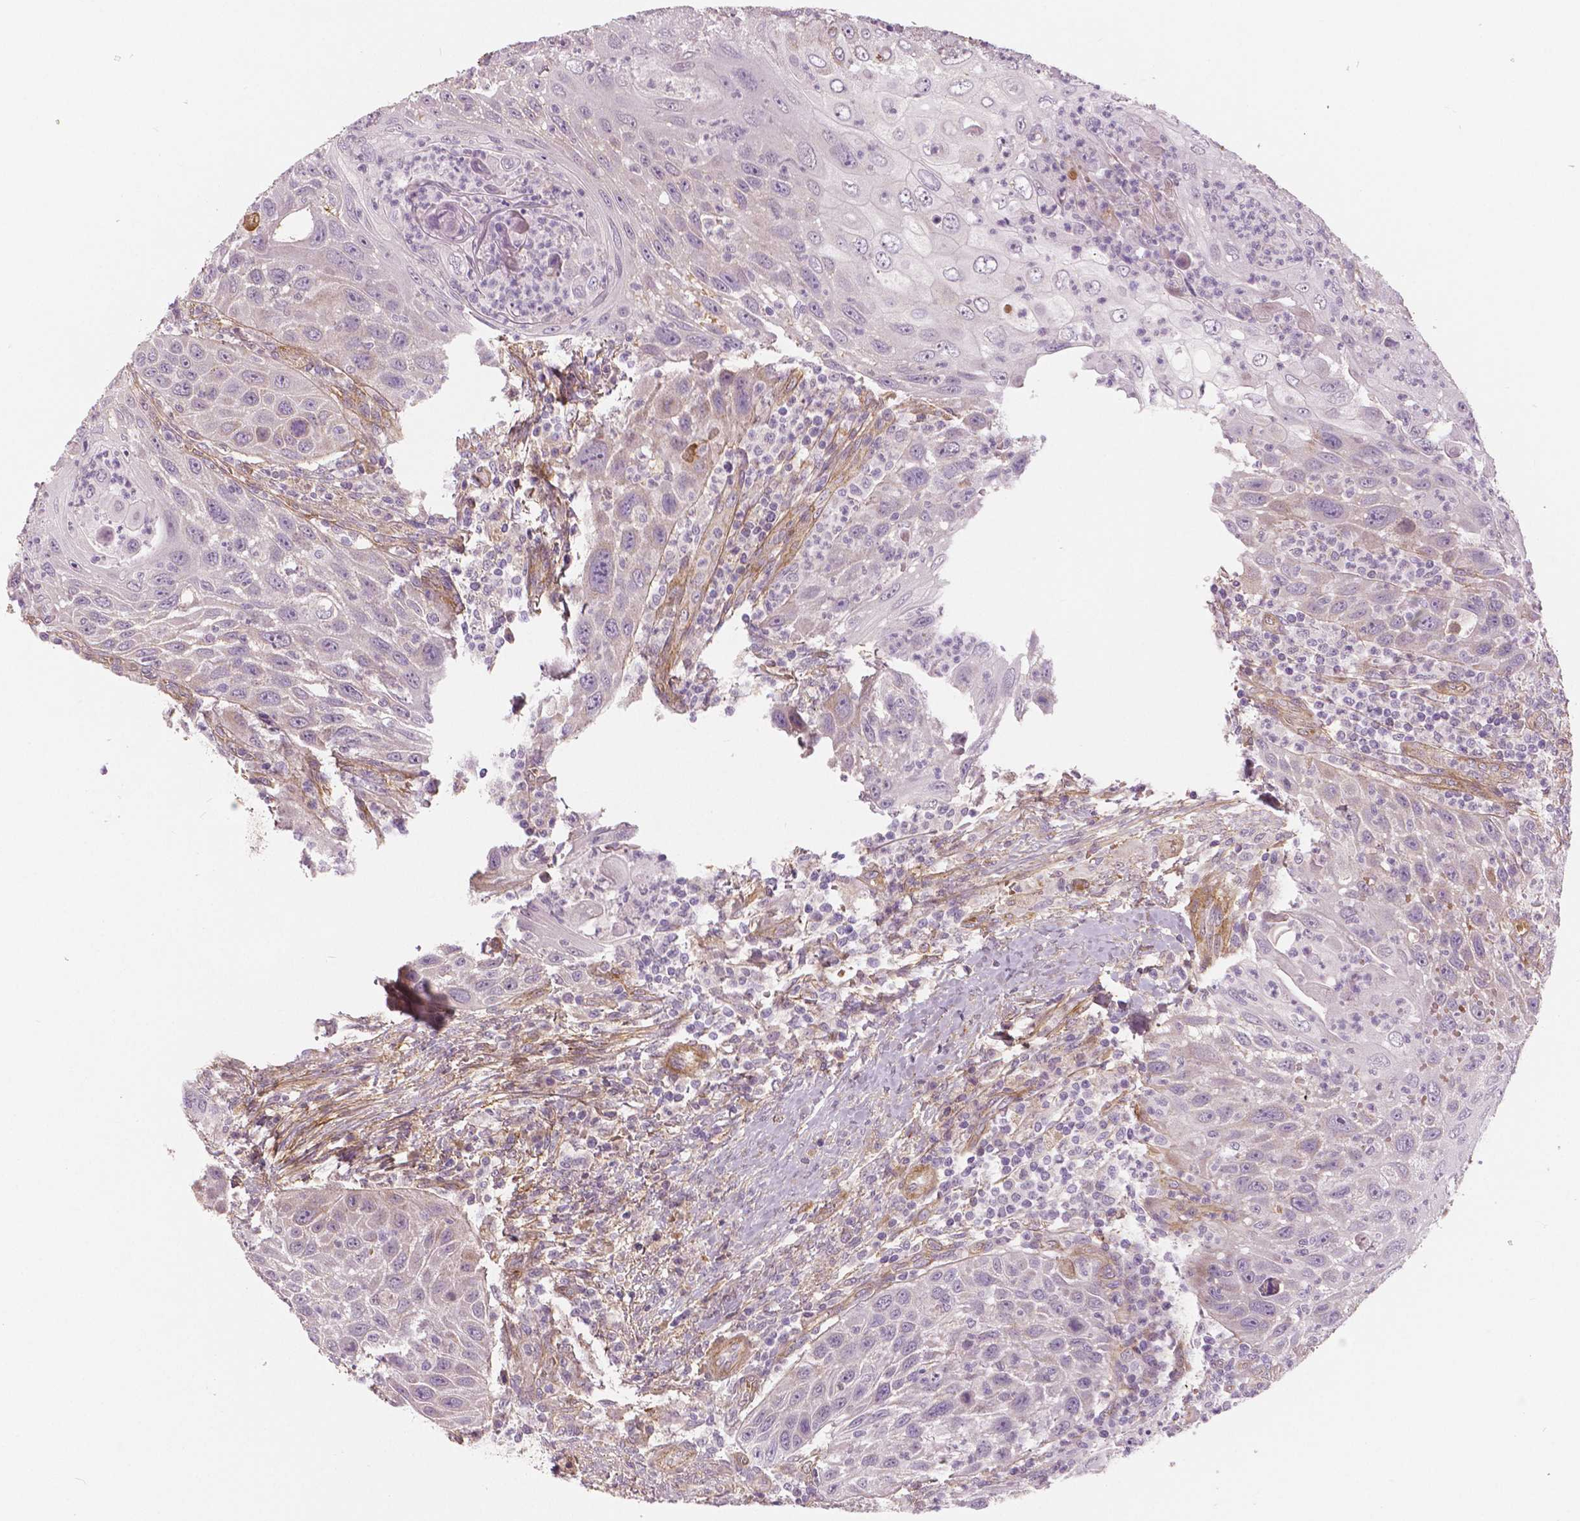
{"staining": {"intensity": "negative", "quantity": "none", "location": "none"}, "tissue": "head and neck cancer", "cell_type": "Tumor cells", "image_type": "cancer", "snomed": [{"axis": "morphology", "description": "Squamous cell carcinoma, NOS"}, {"axis": "topography", "description": "Head-Neck"}], "caption": "There is no significant staining in tumor cells of head and neck cancer (squamous cell carcinoma).", "gene": "FLT1", "patient": {"sex": "male", "age": 69}}